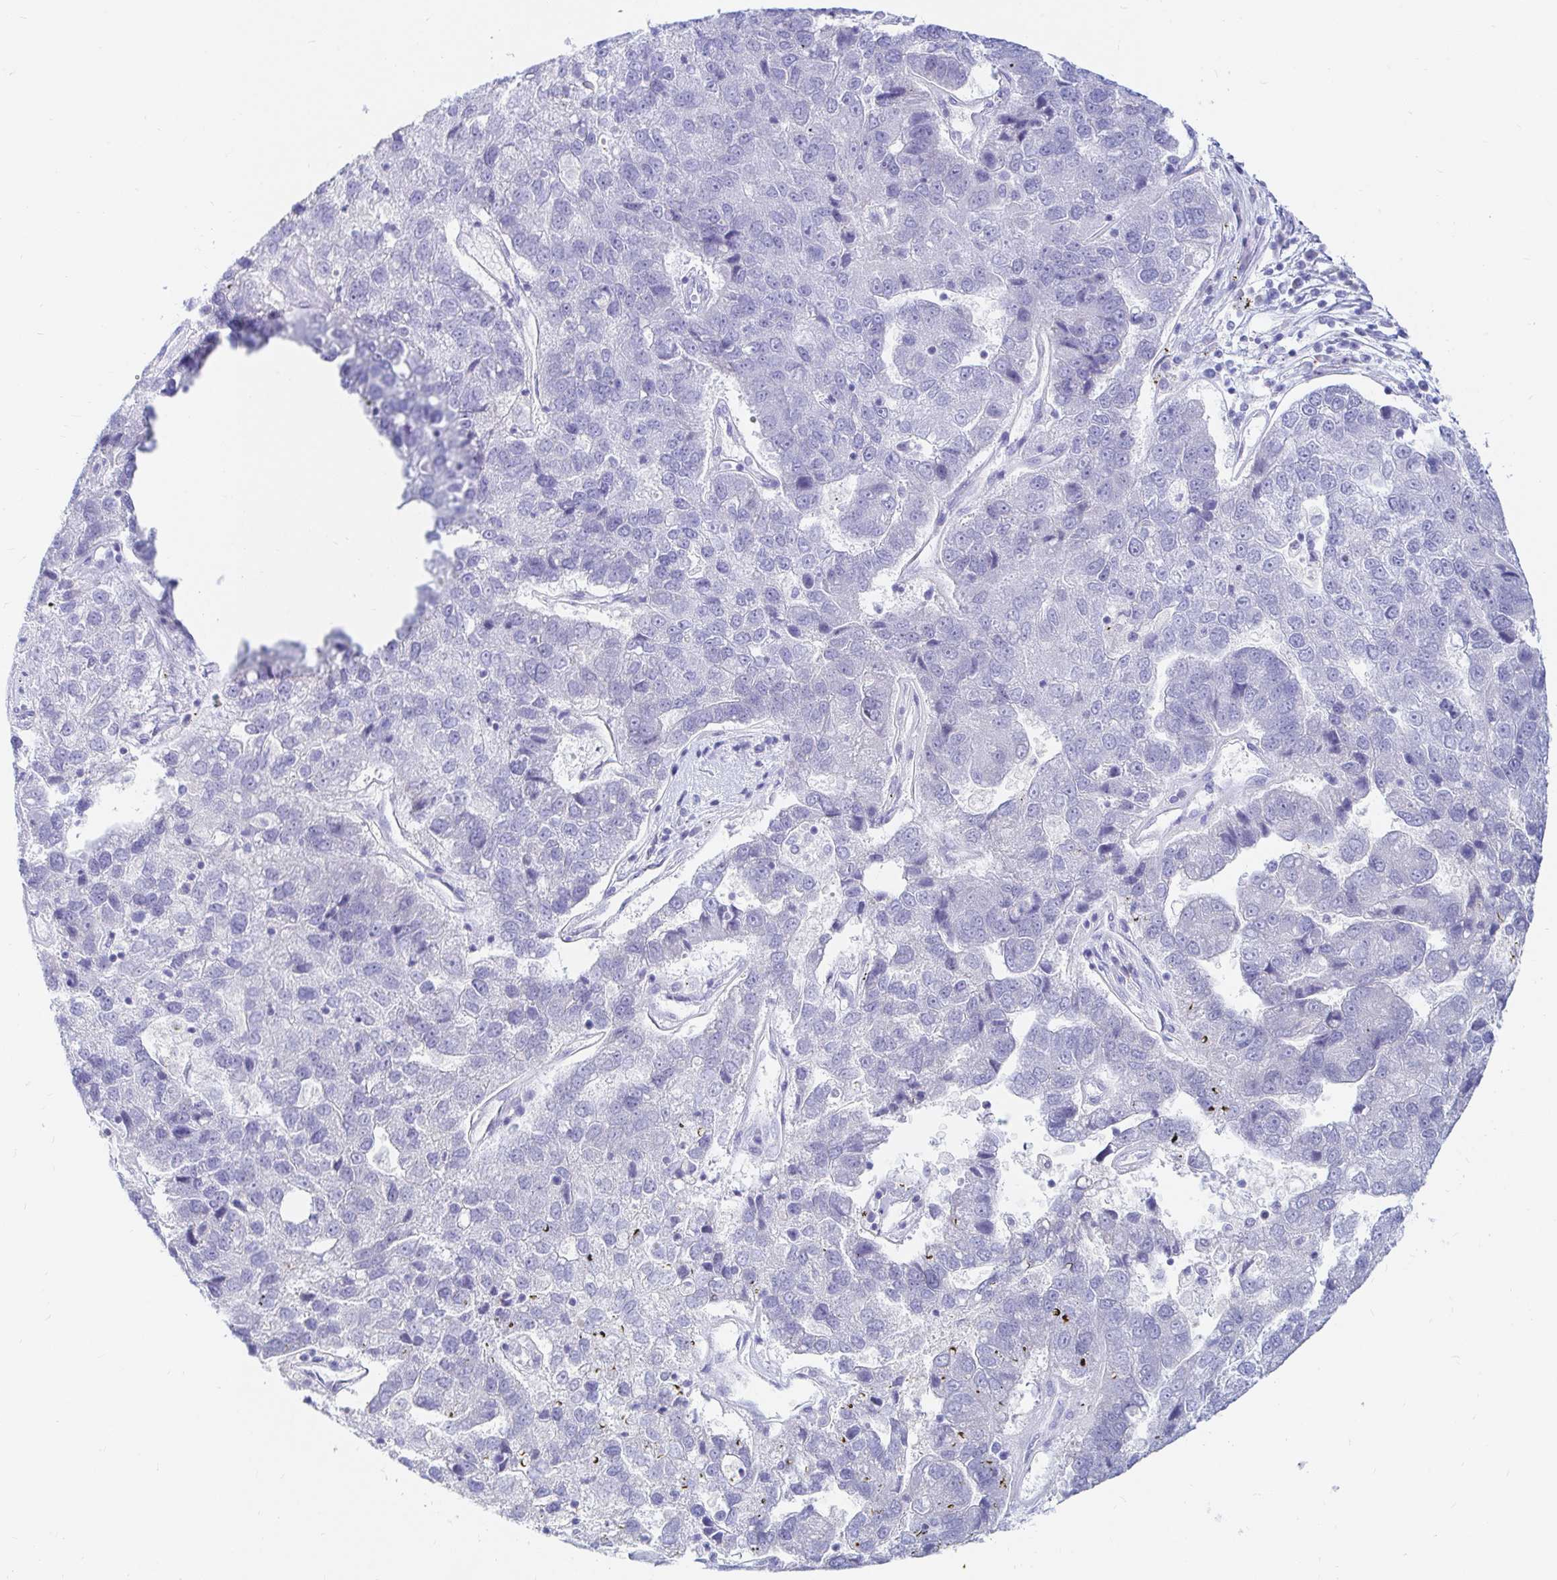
{"staining": {"intensity": "negative", "quantity": "none", "location": "none"}, "tissue": "pancreatic cancer", "cell_type": "Tumor cells", "image_type": "cancer", "snomed": [{"axis": "morphology", "description": "Adenocarcinoma, NOS"}, {"axis": "topography", "description": "Pancreas"}], "caption": "The photomicrograph shows no significant staining in tumor cells of pancreatic adenocarcinoma.", "gene": "NR2E1", "patient": {"sex": "female", "age": 61}}